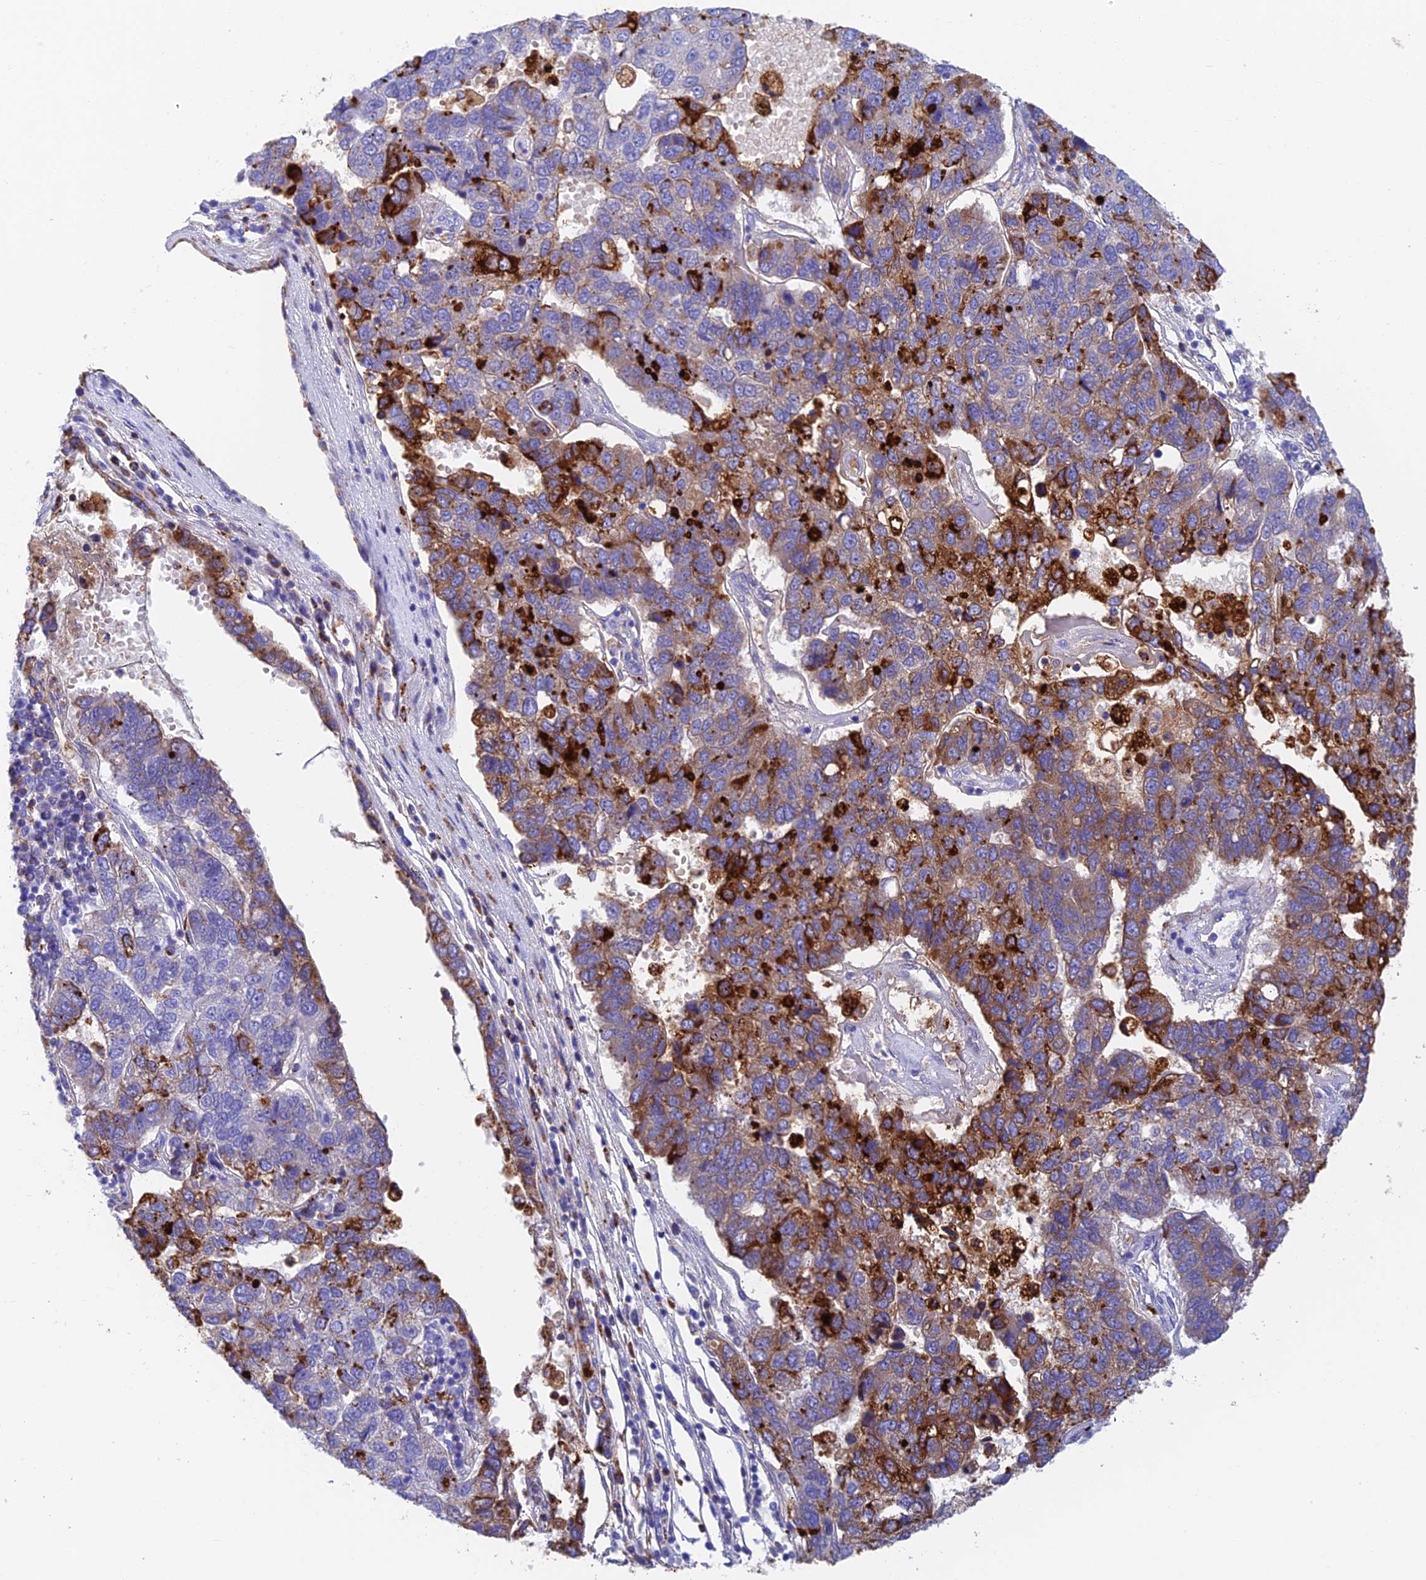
{"staining": {"intensity": "strong", "quantity": "25%-75%", "location": "cytoplasmic/membranous"}, "tissue": "pancreatic cancer", "cell_type": "Tumor cells", "image_type": "cancer", "snomed": [{"axis": "morphology", "description": "Adenocarcinoma, NOS"}, {"axis": "topography", "description": "Pancreas"}], "caption": "There is high levels of strong cytoplasmic/membranous expression in tumor cells of pancreatic cancer (adenocarcinoma), as demonstrated by immunohistochemical staining (brown color).", "gene": "ADAMTS13", "patient": {"sex": "female", "age": 61}}